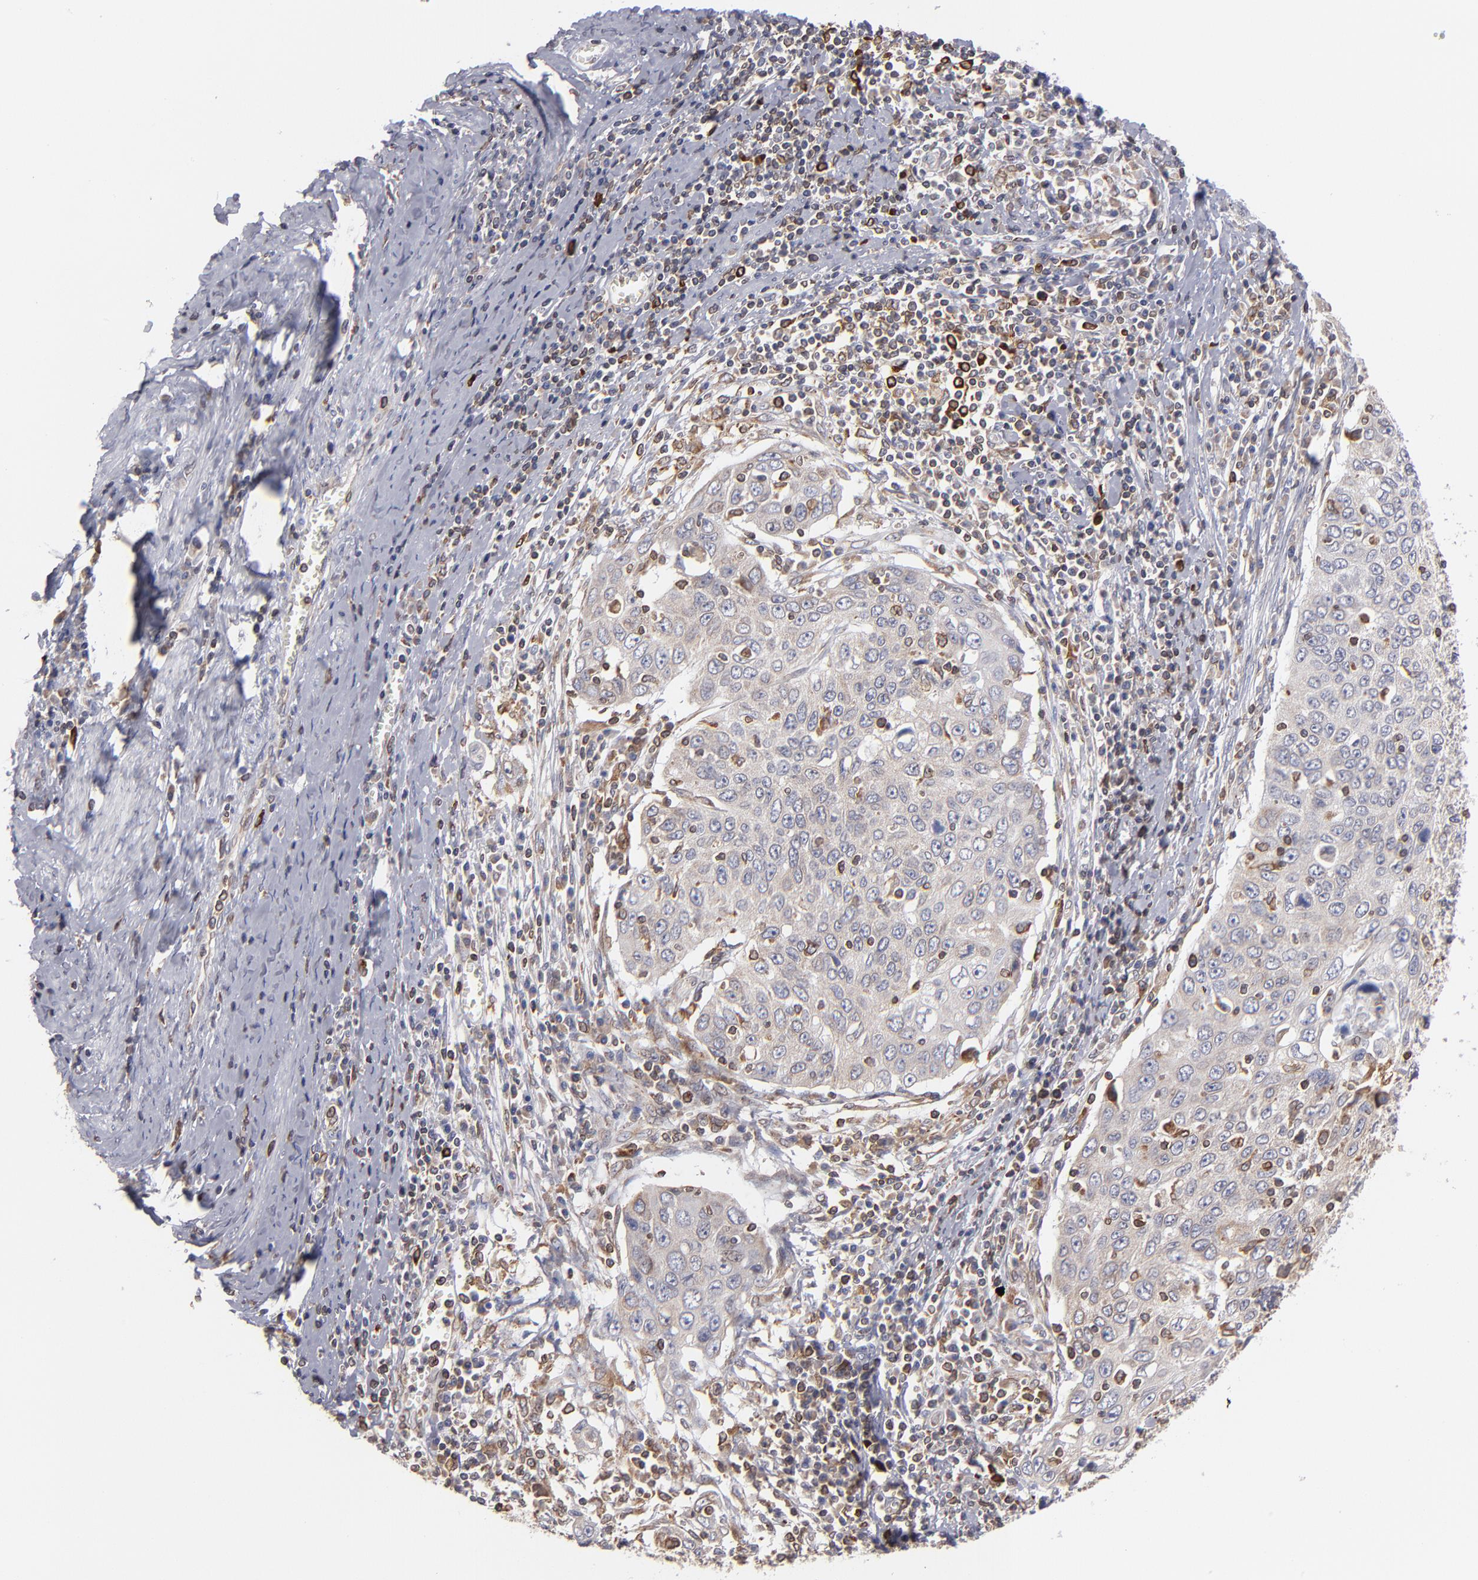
{"staining": {"intensity": "weak", "quantity": "25%-75%", "location": "cytoplasmic/membranous"}, "tissue": "cervical cancer", "cell_type": "Tumor cells", "image_type": "cancer", "snomed": [{"axis": "morphology", "description": "Squamous cell carcinoma, NOS"}, {"axis": "topography", "description": "Cervix"}], "caption": "An IHC histopathology image of tumor tissue is shown. Protein staining in brown highlights weak cytoplasmic/membranous positivity in squamous cell carcinoma (cervical) within tumor cells.", "gene": "TMX1", "patient": {"sex": "female", "age": 53}}